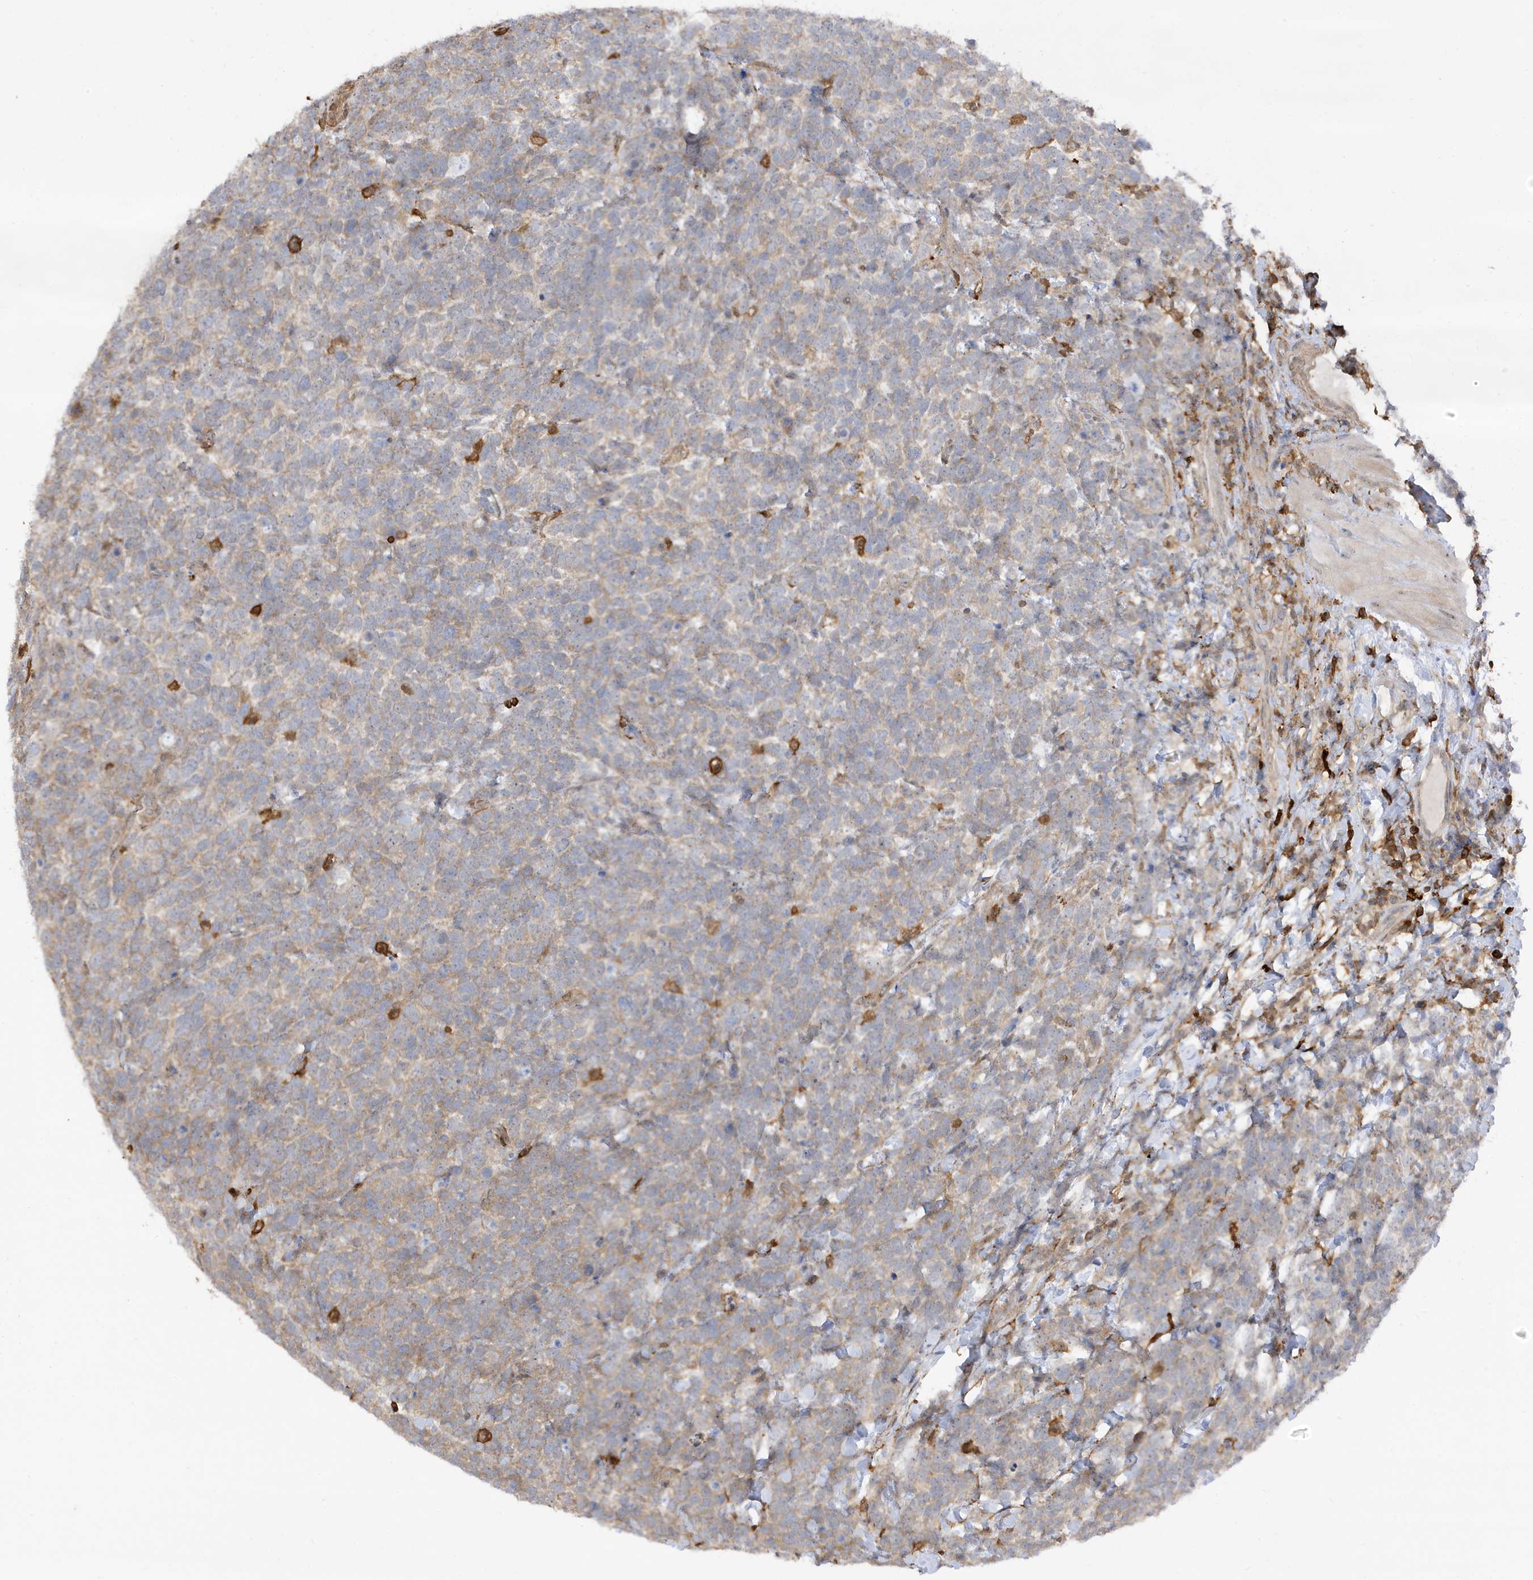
{"staining": {"intensity": "weak", "quantity": ">75%", "location": "cytoplasmic/membranous"}, "tissue": "urothelial cancer", "cell_type": "Tumor cells", "image_type": "cancer", "snomed": [{"axis": "morphology", "description": "Urothelial carcinoma, High grade"}, {"axis": "topography", "description": "Urinary bladder"}], "caption": "Immunohistochemical staining of urothelial cancer reveals weak cytoplasmic/membranous protein staining in approximately >75% of tumor cells.", "gene": "PHACTR2", "patient": {"sex": "female", "age": 82}}